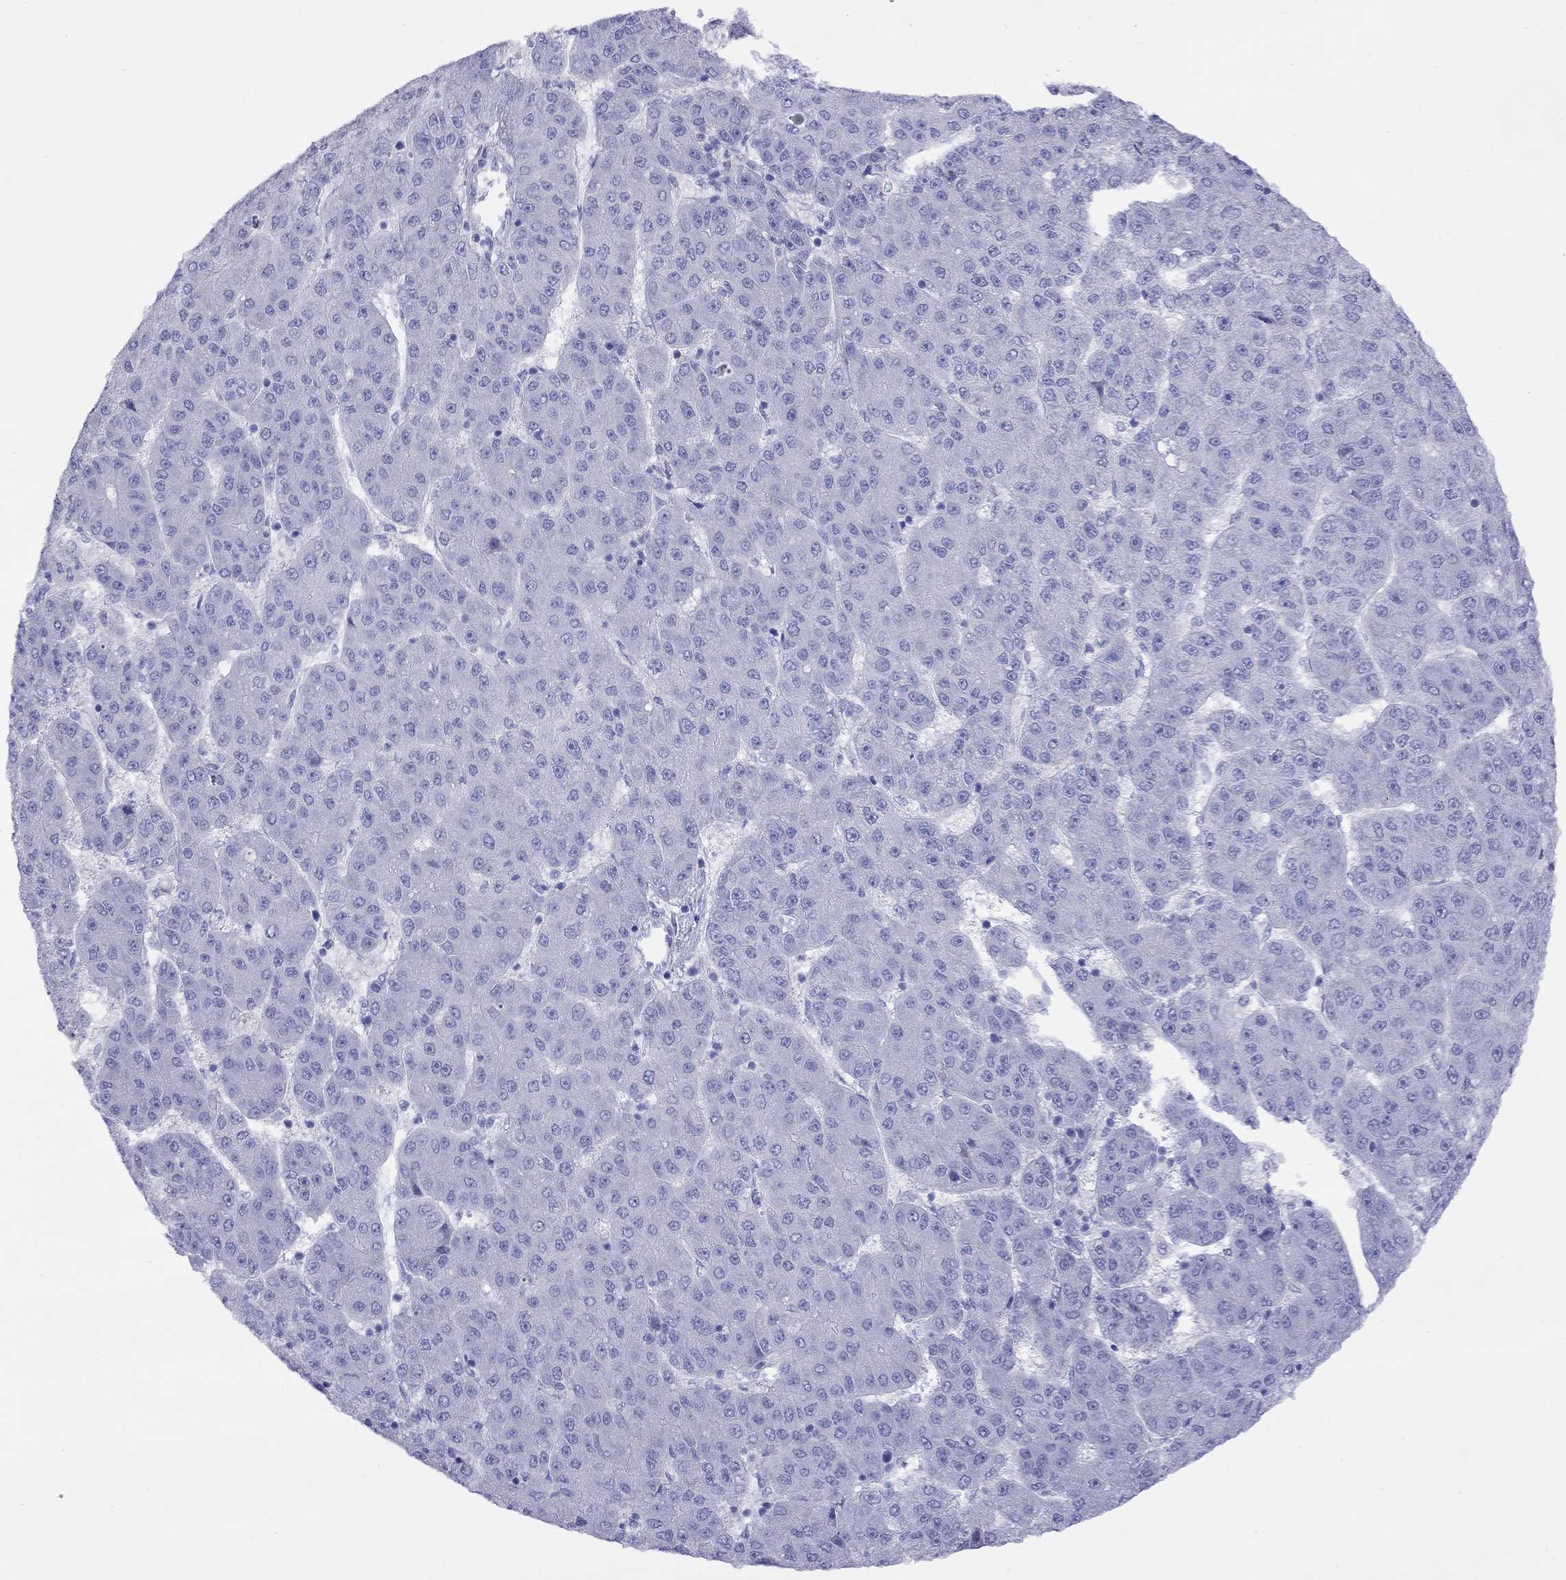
{"staining": {"intensity": "negative", "quantity": "none", "location": "none"}, "tissue": "liver cancer", "cell_type": "Tumor cells", "image_type": "cancer", "snomed": [{"axis": "morphology", "description": "Carcinoma, Hepatocellular, NOS"}, {"axis": "topography", "description": "Liver"}], "caption": "A histopathology image of hepatocellular carcinoma (liver) stained for a protein shows no brown staining in tumor cells. Brightfield microscopy of immunohistochemistry (IHC) stained with DAB (brown) and hematoxylin (blue), captured at high magnification.", "gene": "SLC30A8", "patient": {"sex": "male", "age": 67}}